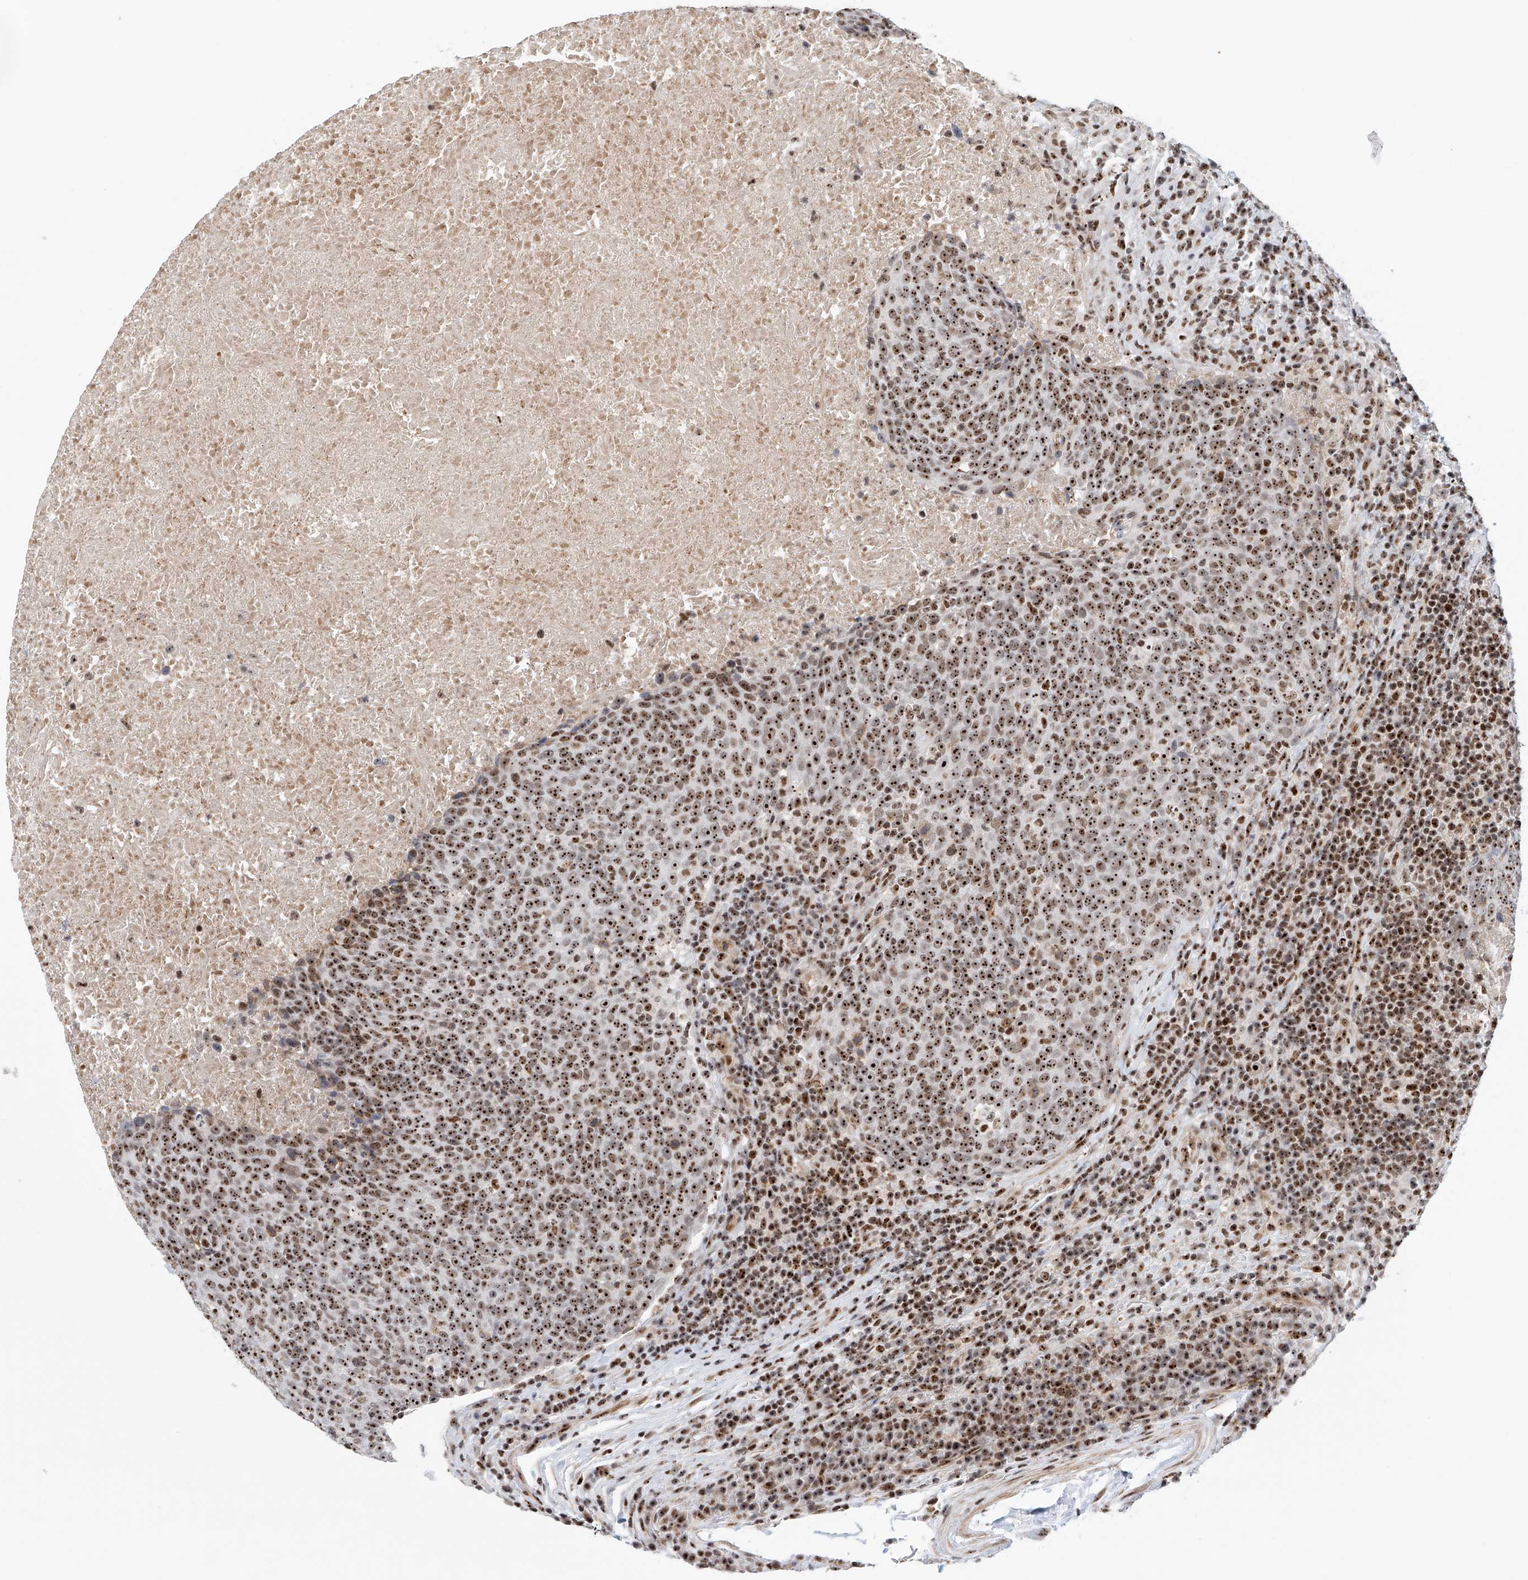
{"staining": {"intensity": "strong", "quantity": ">75%", "location": "nuclear"}, "tissue": "head and neck cancer", "cell_type": "Tumor cells", "image_type": "cancer", "snomed": [{"axis": "morphology", "description": "Squamous cell carcinoma, NOS"}, {"axis": "morphology", "description": "Squamous cell carcinoma, metastatic, NOS"}, {"axis": "topography", "description": "Lymph node"}, {"axis": "topography", "description": "Head-Neck"}], "caption": "This micrograph displays immunohistochemistry (IHC) staining of human head and neck metastatic squamous cell carcinoma, with high strong nuclear staining in about >75% of tumor cells.", "gene": "PRUNE2", "patient": {"sex": "male", "age": 62}}